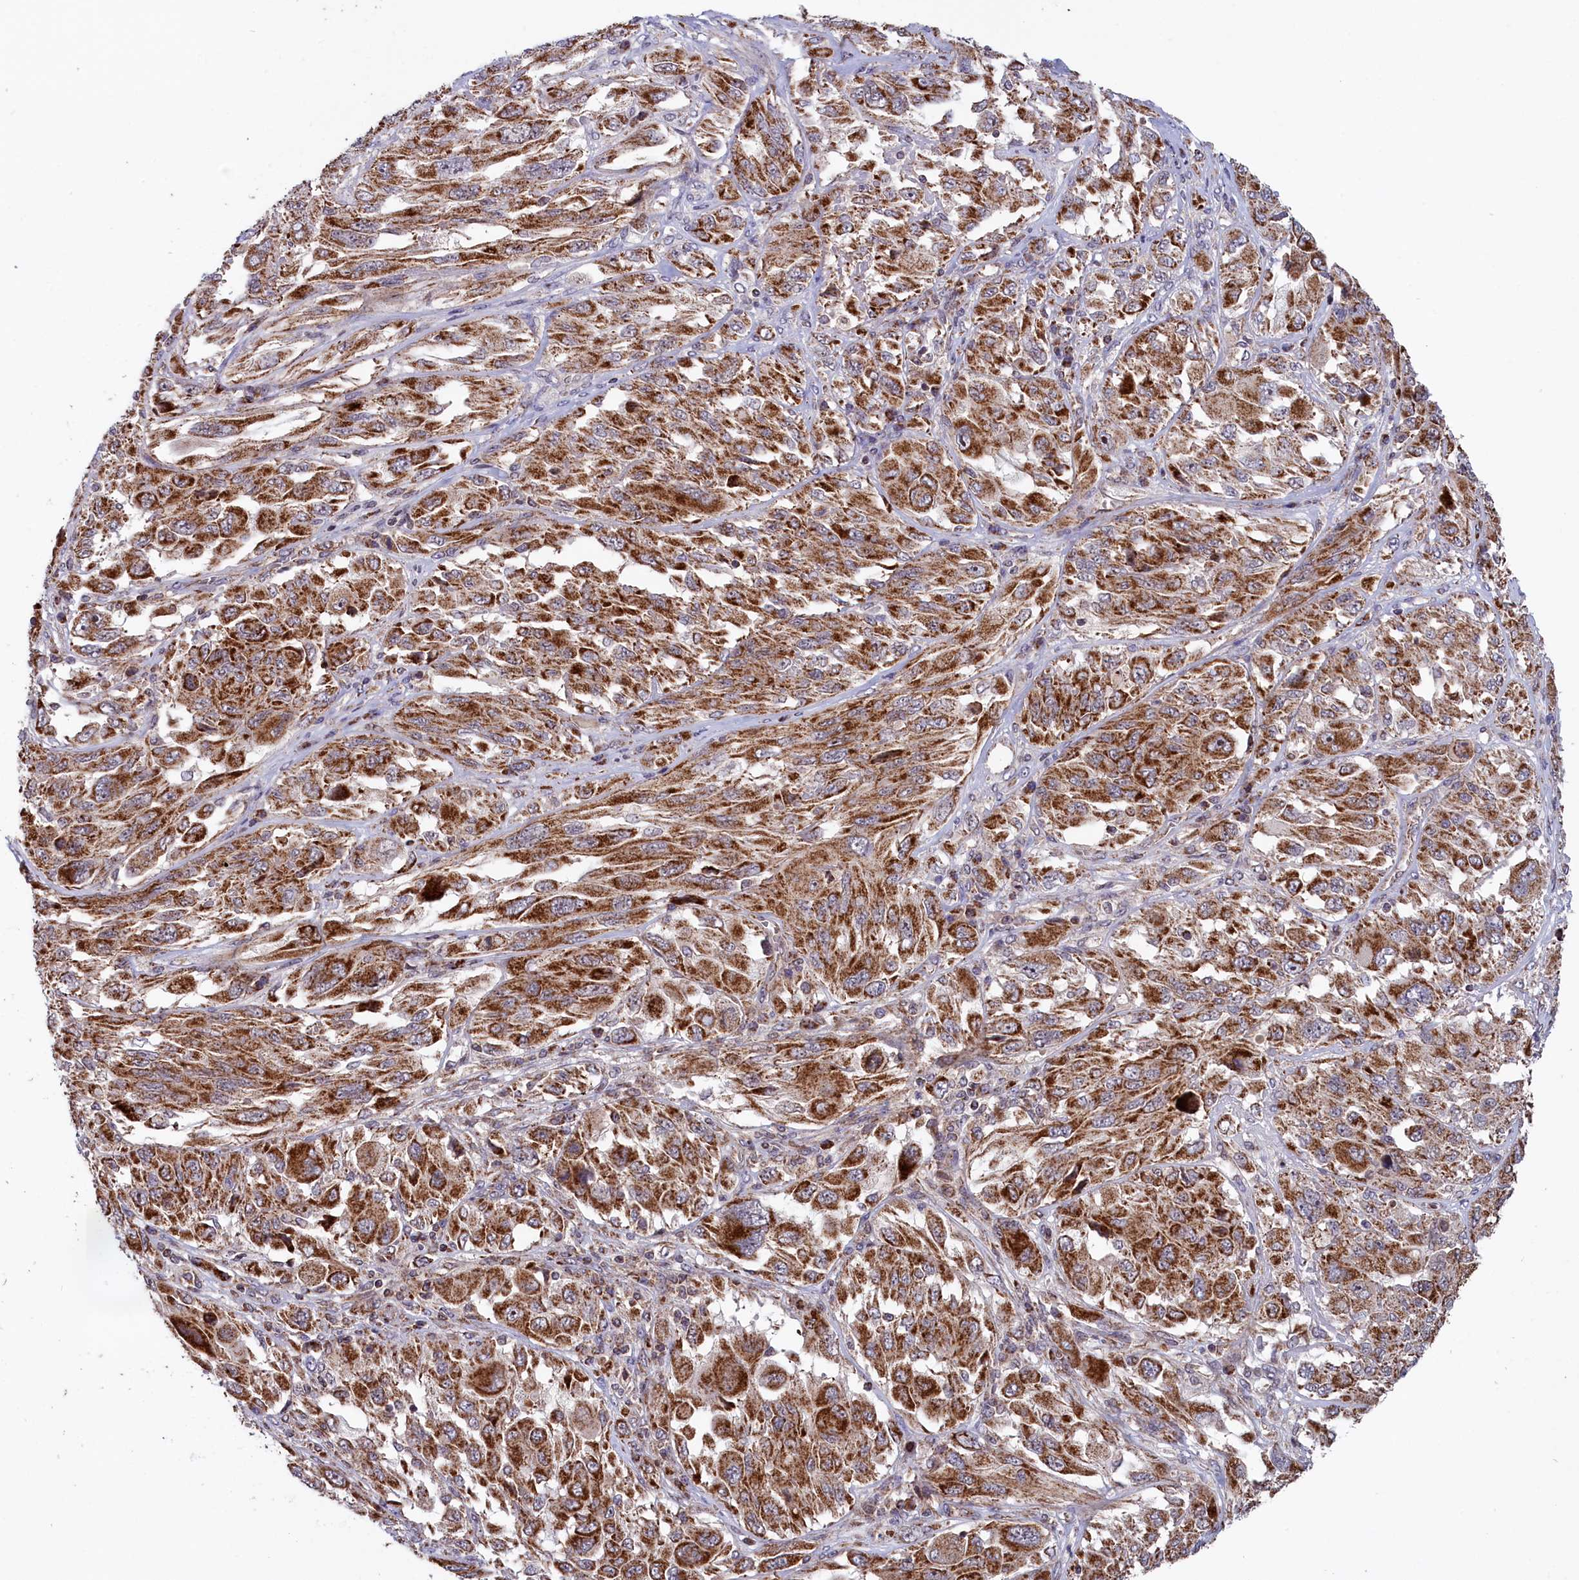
{"staining": {"intensity": "moderate", "quantity": ">75%", "location": "cytoplasmic/membranous"}, "tissue": "melanoma", "cell_type": "Tumor cells", "image_type": "cancer", "snomed": [{"axis": "morphology", "description": "Malignant melanoma, NOS"}, {"axis": "topography", "description": "Skin"}], "caption": "Immunohistochemical staining of melanoma exhibits moderate cytoplasmic/membranous protein positivity in approximately >75% of tumor cells. Immunohistochemistry (ihc) stains the protein of interest in brown and the nuclei are stained blue.", "gene": "TIMM44", "patient": {"sex": "female", "age": 91}}